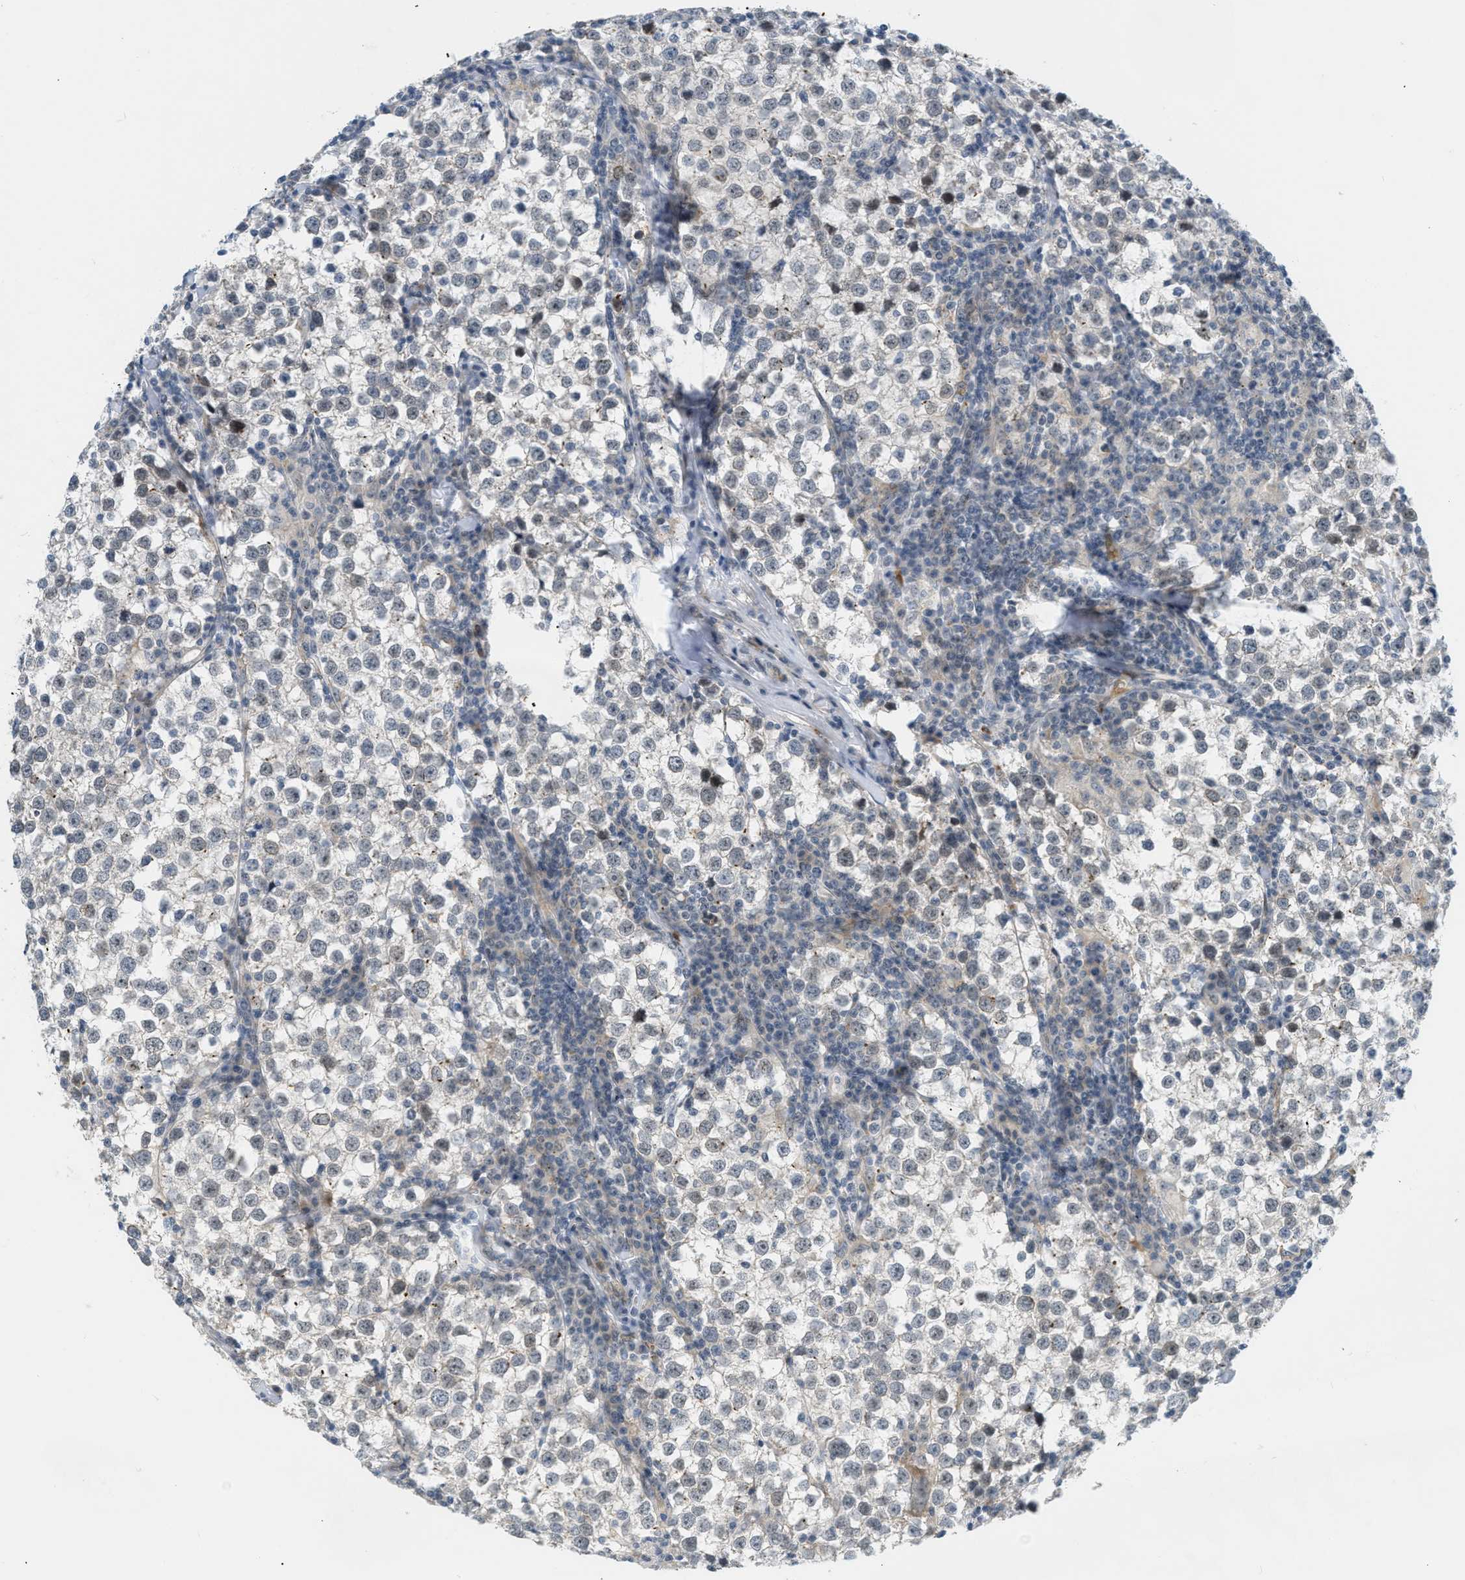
{"staining": {"intensity": "negative", "quantity": "none", "location": "none"}, "tissue": "testis cancer", "cell_type": "Tumor cells", "image_type": "cancer", "snomed": [{"axis": "morphology", "description": "Seminoma, NOS"}, {"axis": "morphology", "description": "Carcinoma, Embryonal, NOS"}, {"axis": "topography", "description": "Testis"}], "caption": "IHC image of human testis cancer stained for a protein (brown), which reveals no positivity in tumor cells. The staining is performed using DAB (3,3'-diaminobenzidine) brown chromogen with nuclei counter-stained in using hematoxylin.", "gene": "ZNF408", "patient": {"sex": "male", "age": 36}}